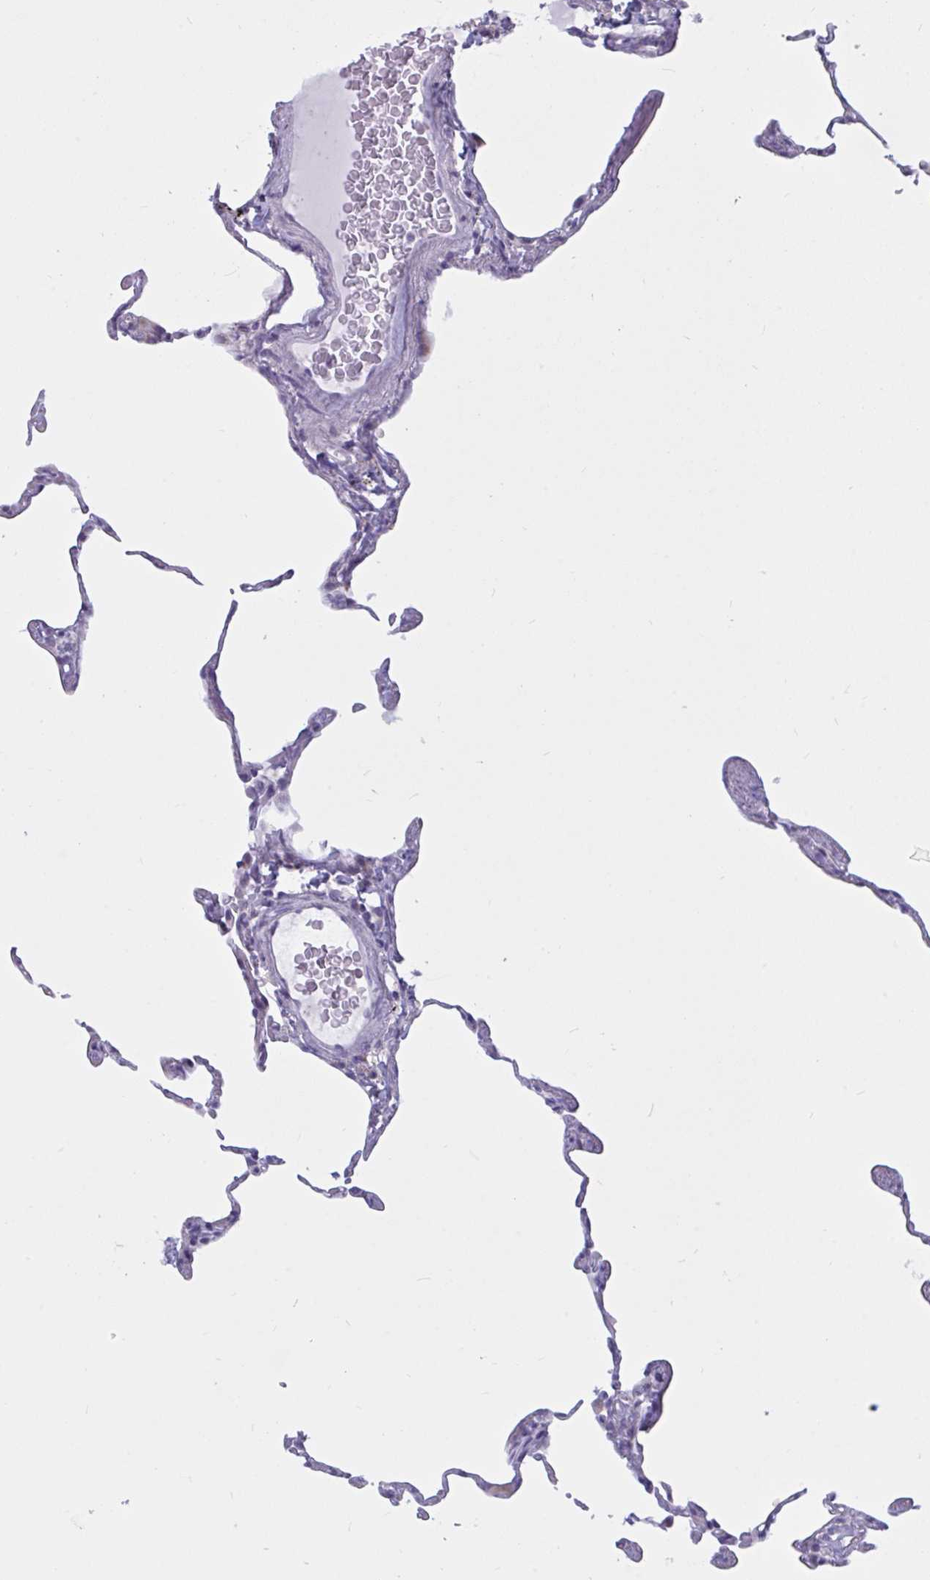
{"staining": {"intensity": "negative", "quantity": "none", "location": "none"}, "tissue": "lung", "cell_type": "Alveolar cells", "image_type": "normal", "snomed": [{"axis": "morphology", "description": "Normal tissue, NOS"}, {"axis": "topography", "description": "Lung"}], "caption": "Immunohistochemistry (IHC) image of normal lung stained for a protein (brown), which displays no positivity in alveolar cells.", "gene": "ATG9A", "patient": {"sex": "female", "age": 57}}